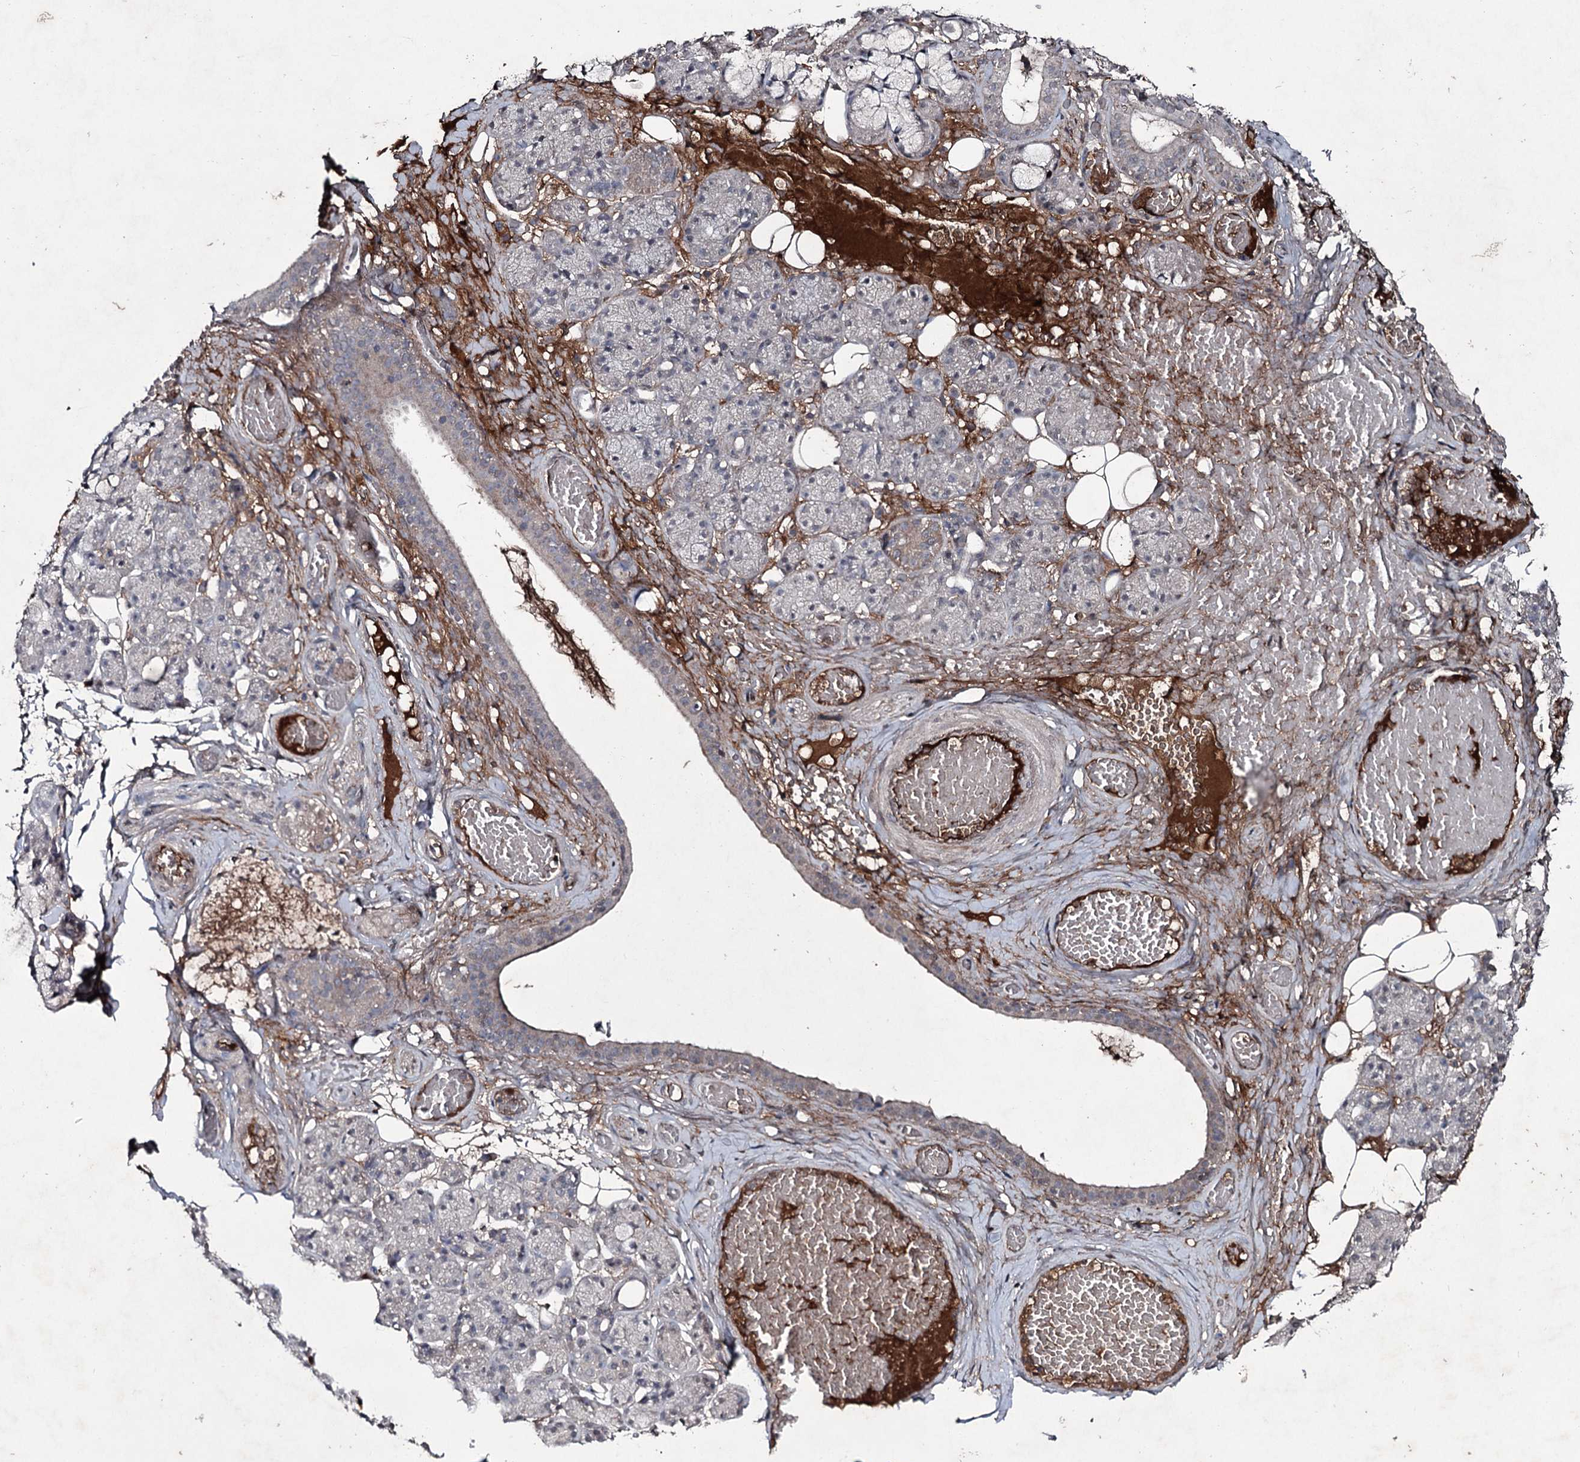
{"staining": {"intensity": "moderate", "quantity": "<25%", "location": "cytoplasmic/membranous"}, "tissue": "salivary gland", "cell_type": "Glandular cells", "image_type": "normal", "snomed": [{"axis": "morphology", "description": "Normal tissue, NOS"}, {"axis": "topography", "description": "Salivary gland"}], "caption": "Brown immunohistochemical staining in normal human salivary gland displays moderate cytoplasmic/membranous positivity in about <25% of glandular cells. Using DAB (brown) and hematoxylin (blue) stains, captured at high magnification using brightfield microscopy.", "gene": "PGLYRP2", "patient": {"sex": "male", "age": 63}}